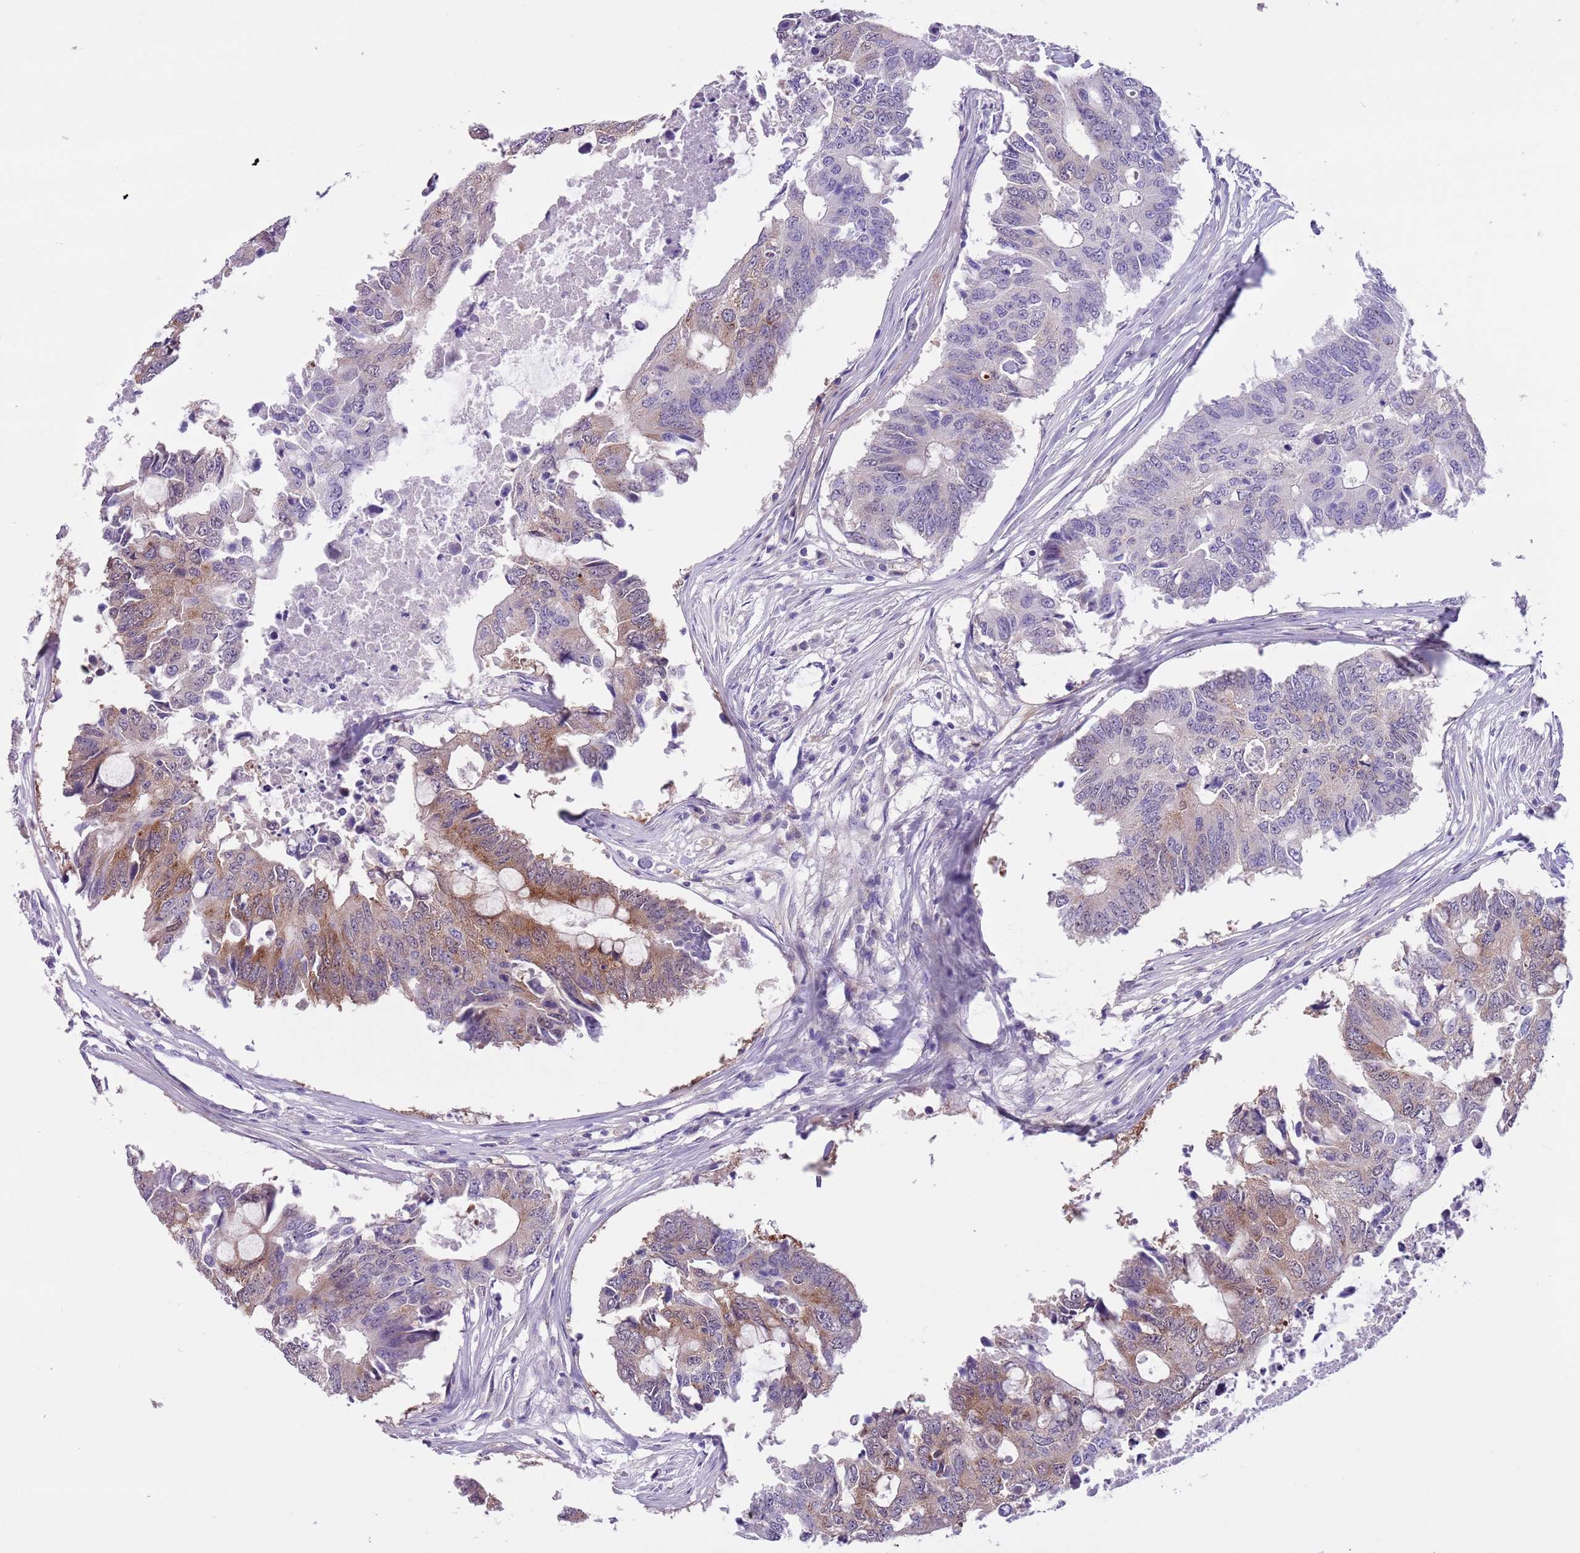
{"staining": {"intensity": "moderate", "quantity": "25%-75%", "location": "cytoplasmic/membranous"}, "tissue": "colorectal cancer", "cell_type": "Tumor cells", "image_type": "cancer", "snomed": [{"axis": "morphology", "description": "Adenocarcinoma, NOS"}, {"axis": "topography", "description": "Colon"}], "caption": "Colorectal cancer (adenocarcinoma) stained with DAB (3,3'-diaminobenzidine) IHC displays medium levels of moderate cytoplasmic/membranous positivity in about 25%-75% of tumor cells.", "gene": "PFKFB2", "patient": {"sex": "male", "age": 71}}